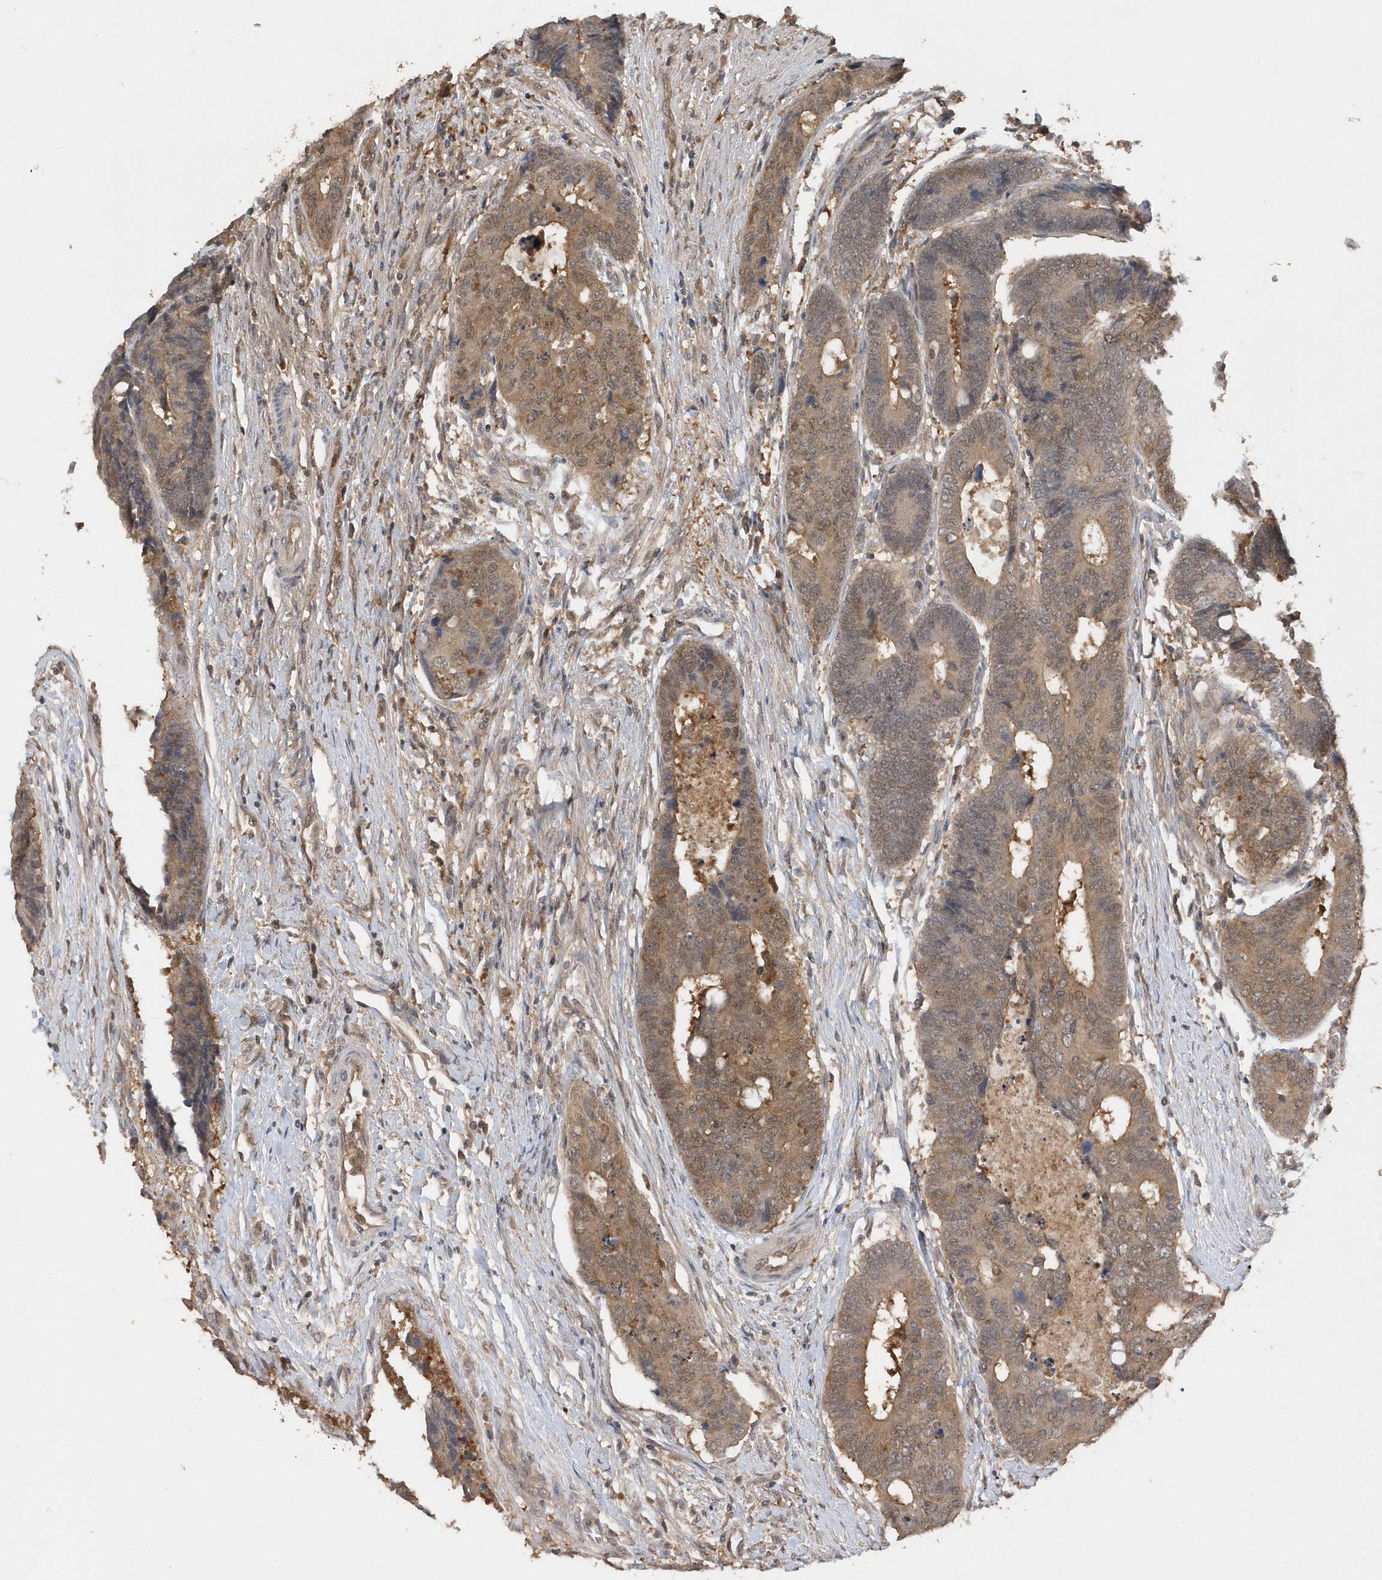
{"staining": {"intensity": "moderate", "quantity": "25%-75%", "location": "cytoplasmic/membranous"}, "tissue": "colorectal cancer", "cell_type": "Tumor cells", "image_type": "cancer", "snomed": [{"axis": "morphology", "description": "Adenocarcinoma, NOS"}, {"axis": "topography", "description": "Rectum"}], "caption": "Immunohistochemistry of colorectal cancer shows medium levels of moderate cytoplasmic/membranous expression in about 25%-75% of tumor cells.", "gene": "RPE", "patient": {"sex": "male", "age": 84}}